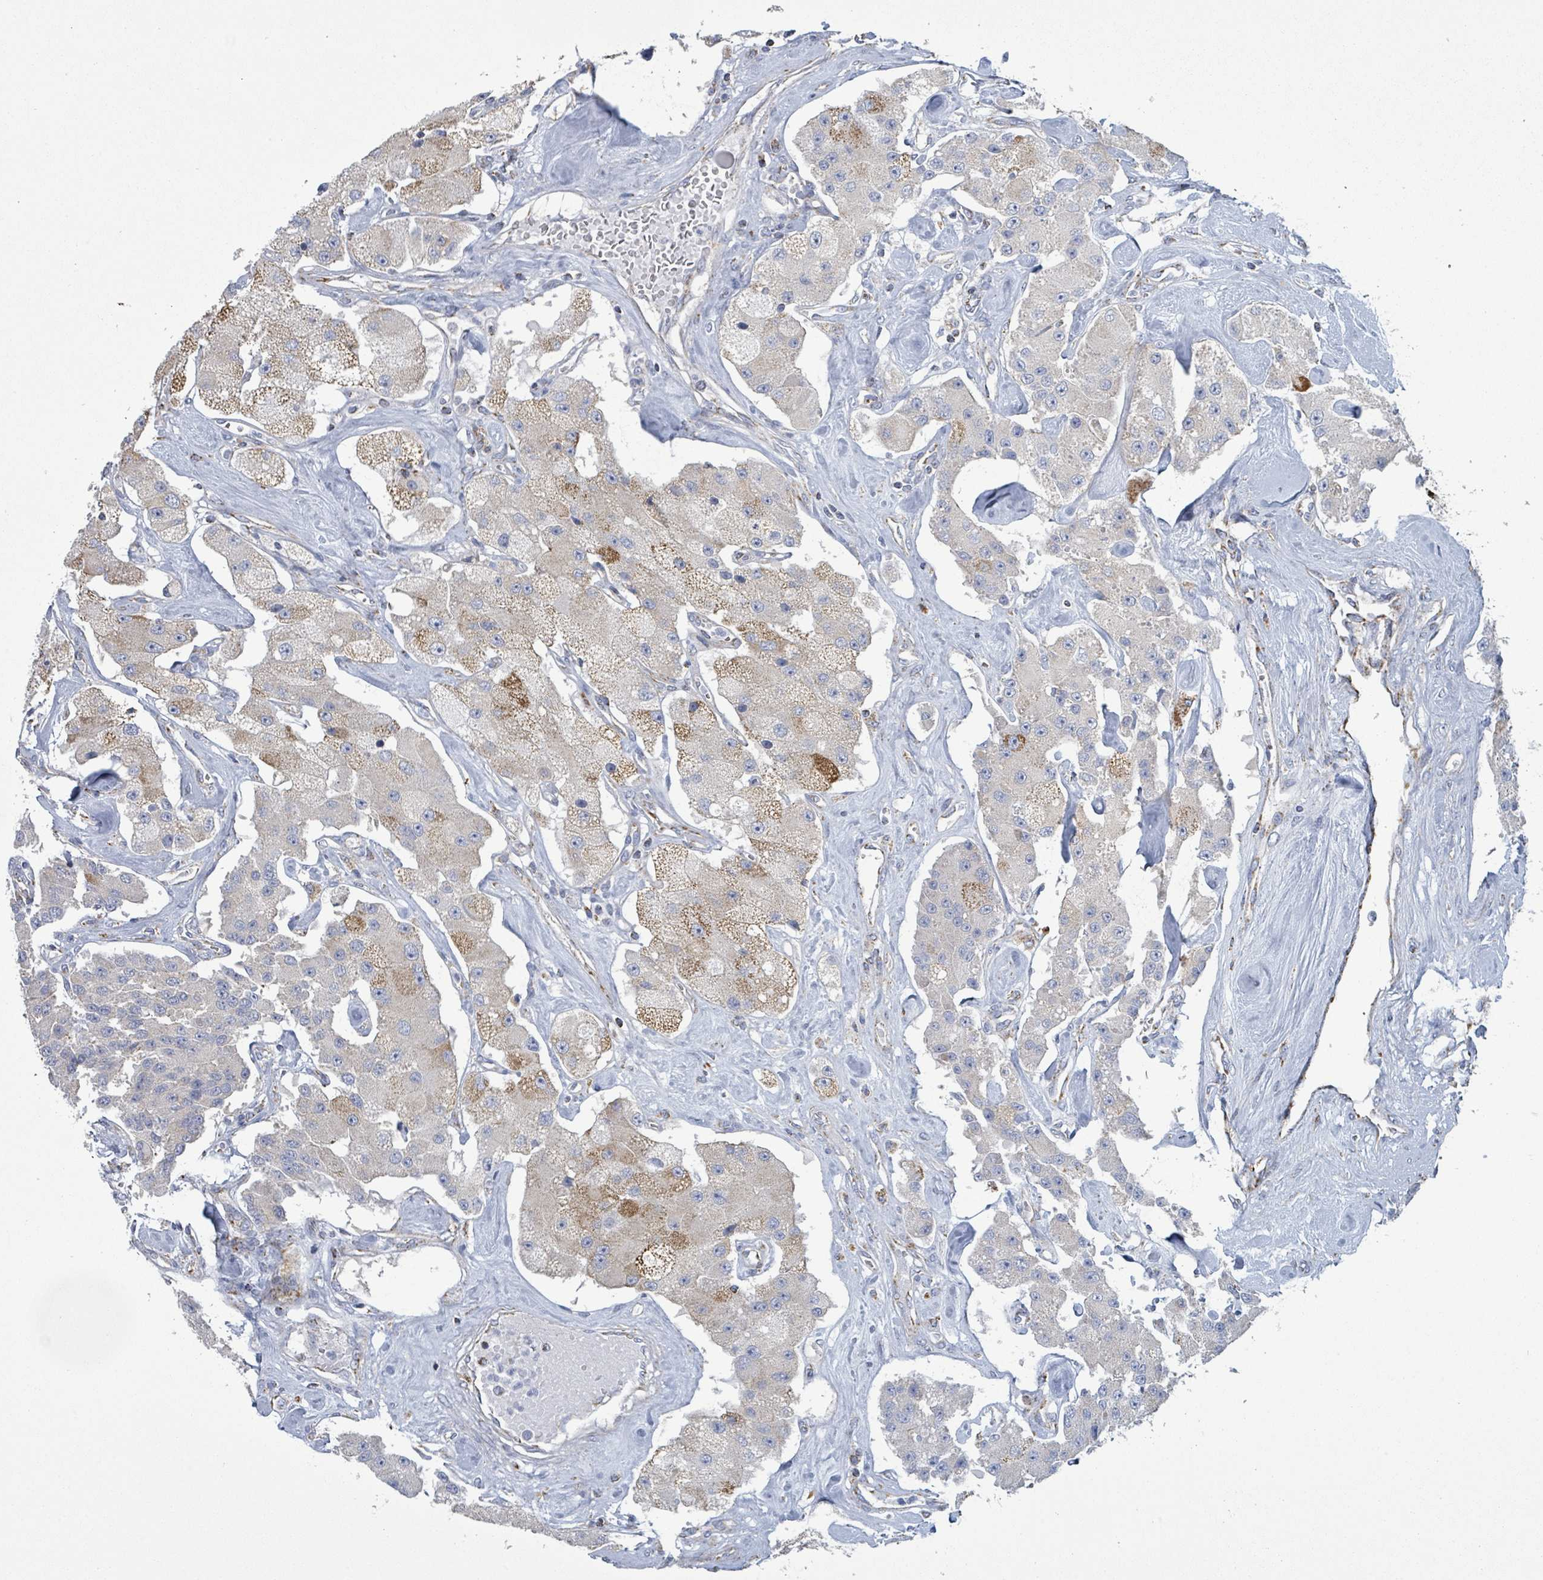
{"staining": {"intensity": "moderate", "quantity": "<25%", "location": "cytoplasmic/membranous"}, "tissue": "carcinoid", "cell_type": "Tumor cells", "image_type": "cancer", "snomed": [{"axis": "morphology", "description": "Carcinoid, malignant, NOS"}, {"axis": "topography", "description": "Pancreas"}], "caption": "A photomicrograph of human malignant carcinoid stained for a protein demonstrates moderate cytoplasmic/membranous brown staining in tumor cells. The staining was performed using DAB, with brown indicating positive protein expression. Nuclei are stained blue with hematoxylin.", "gene": "SUCLG2", "patient": {"sex": "male", "age": 41}}